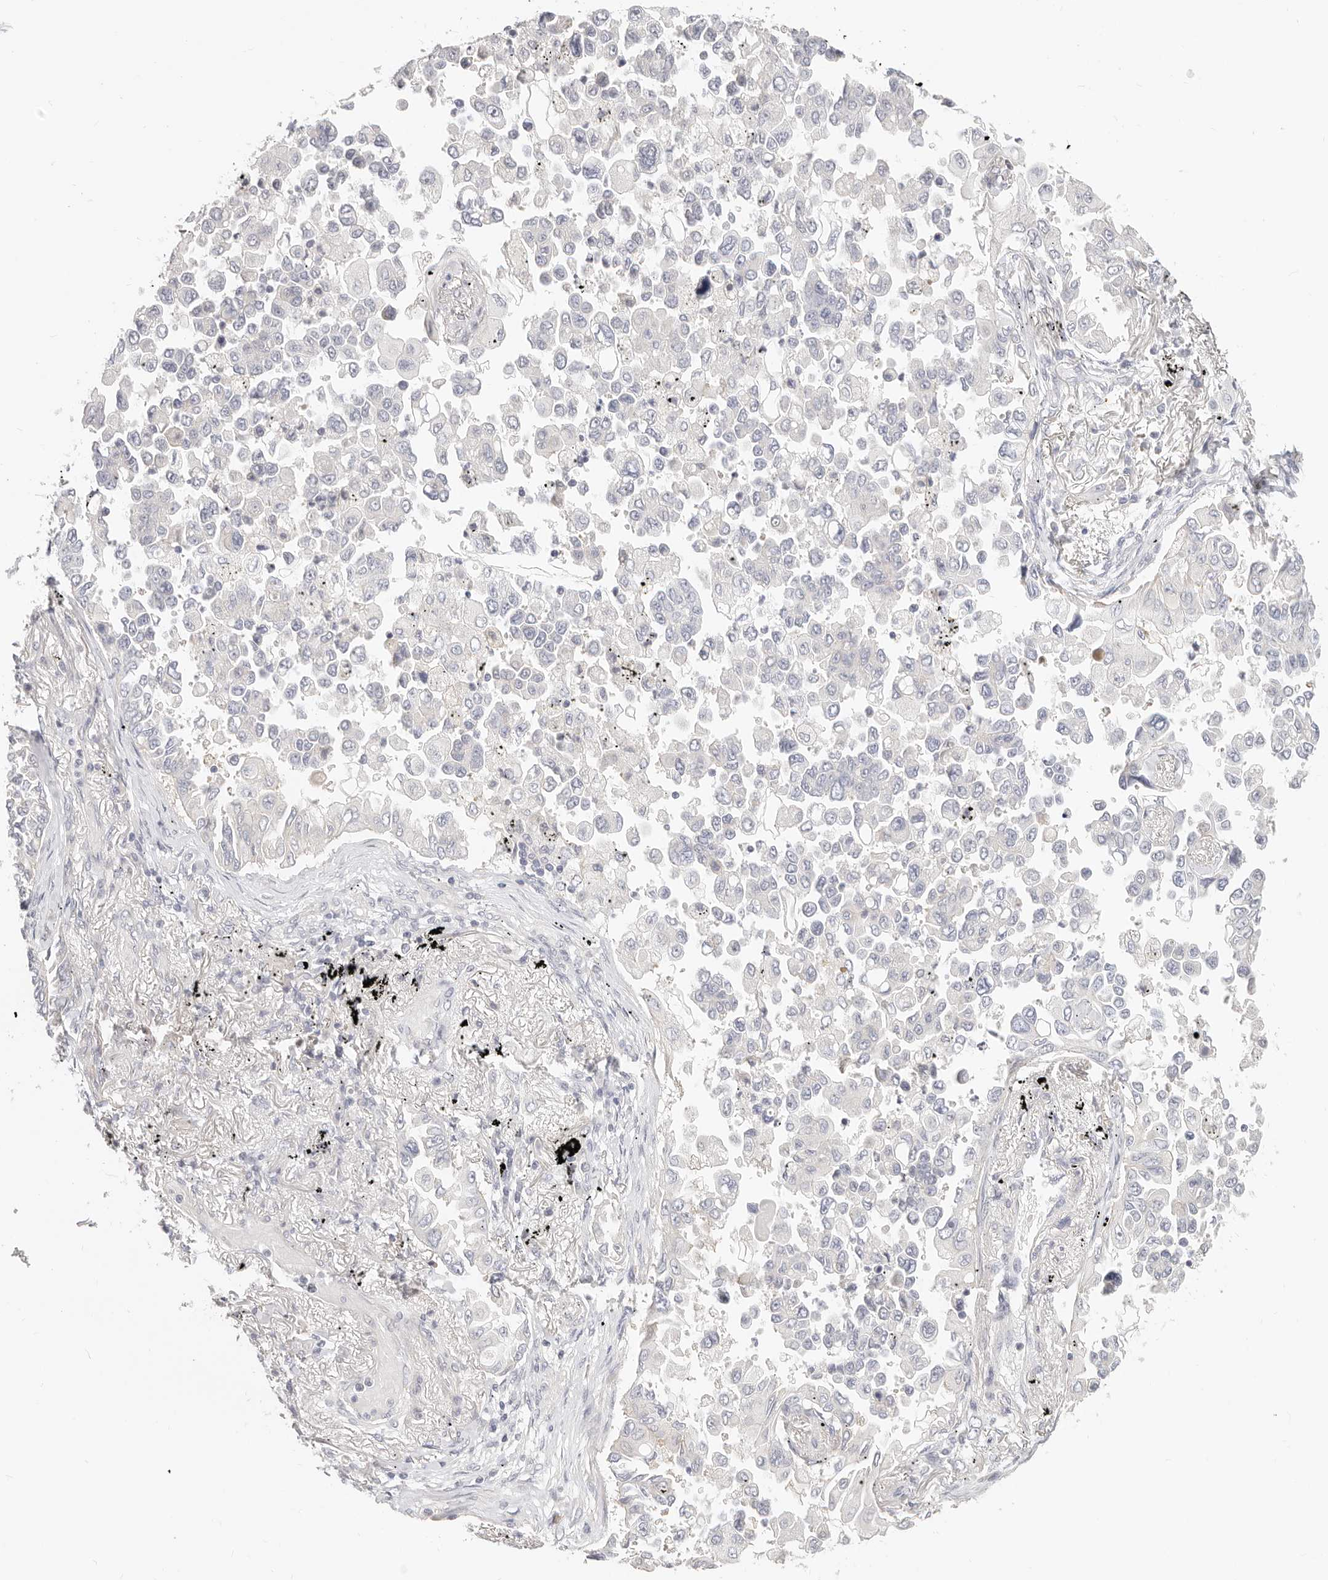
{"staining": {"intensity": "negative", "quantity": "none", "location": "none"}, "tissue": "lung cancer", "cell_type": "Tumor cells", "image_type": "cancer", "snomed": [{"axis": "morphology", "description": "Adenocarcinoma, NOS"}, {"axis": "topography", "description": "Lung"}], "caption": "This is an IHC image of lung adenocarcinoma. There is no staining in tumor cells.", "gene": "DTNBP1", "patient": {"sex": "female", "age": 67}}